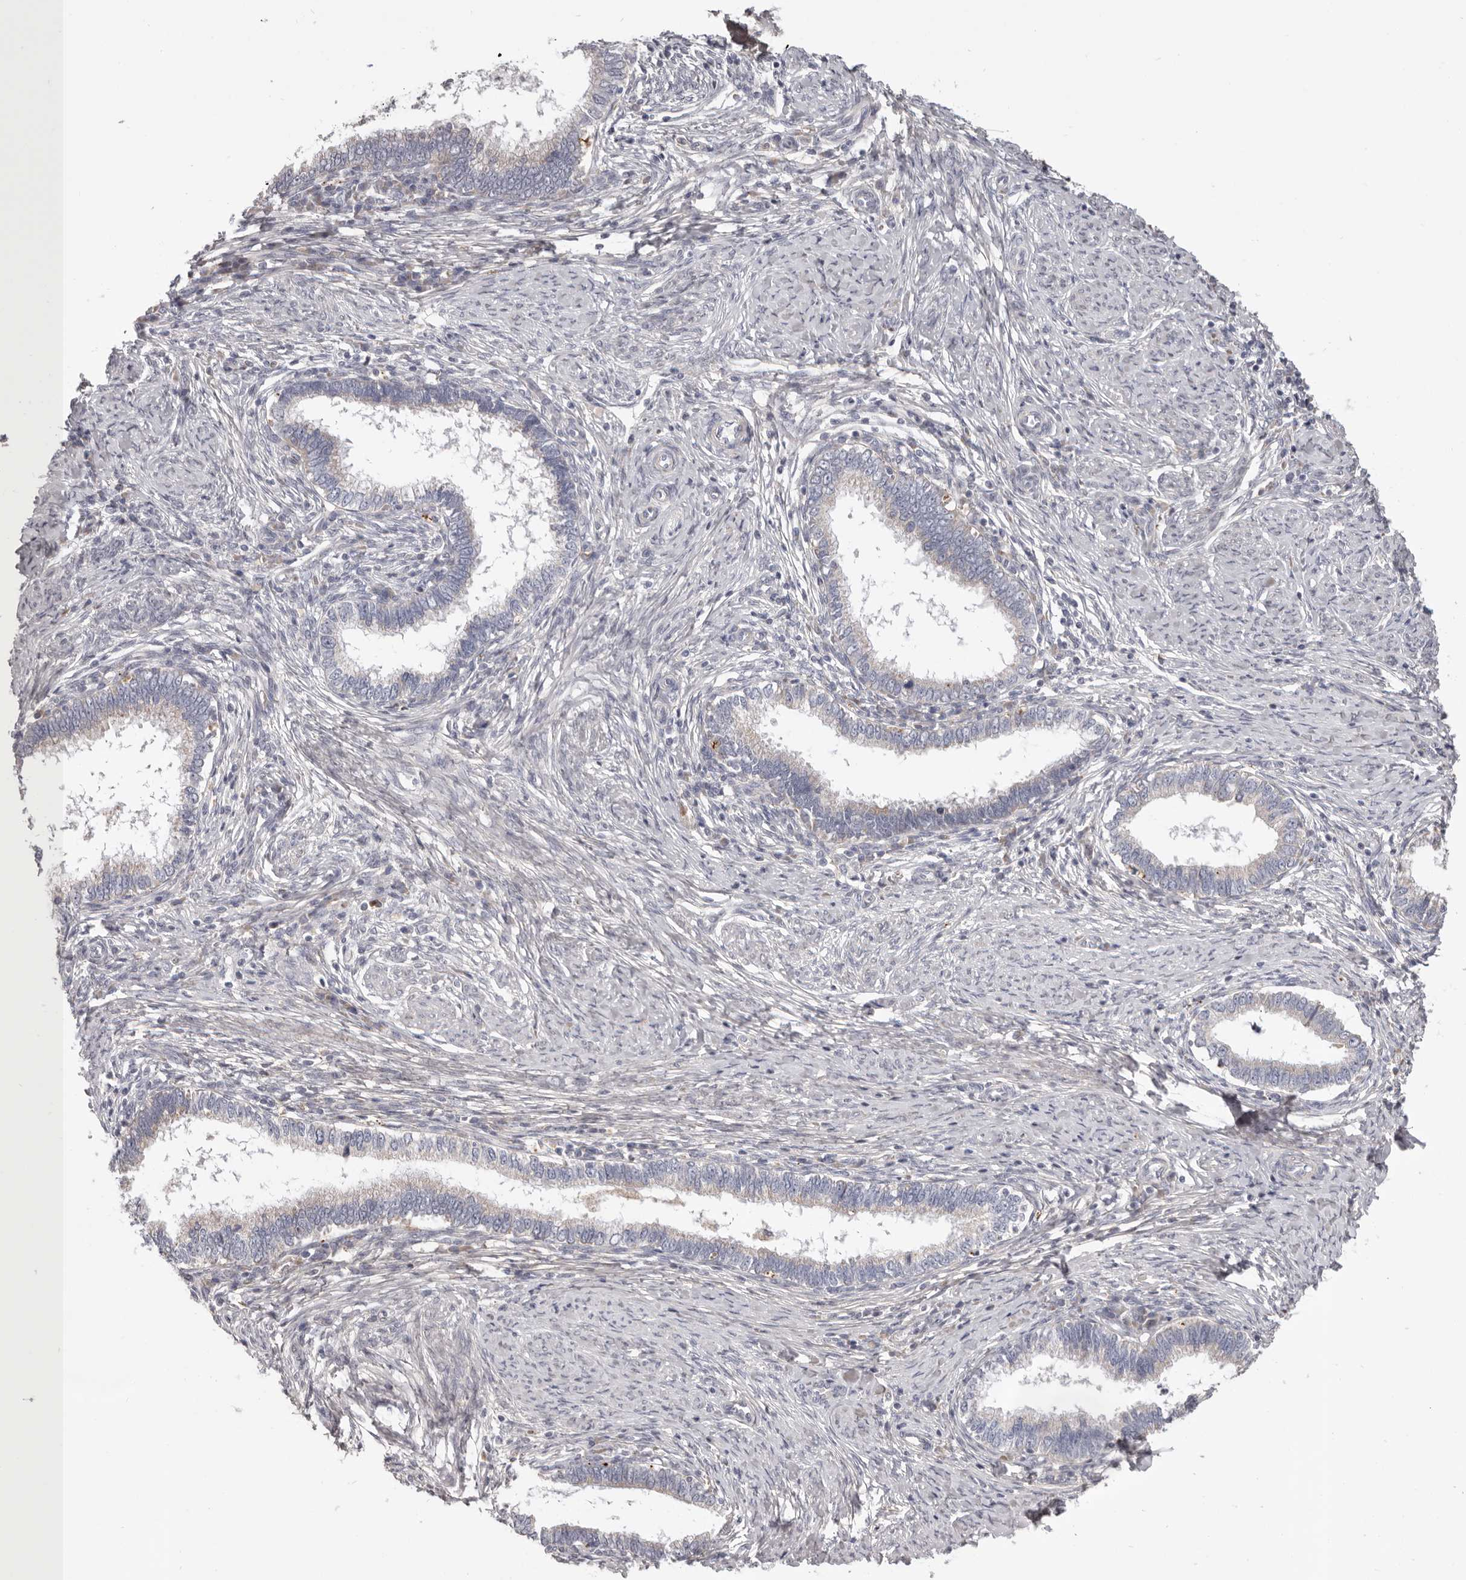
{"staining": {"intensity": "negative", "quantity": "none", "location": "none"}, "tissue": "cervical cancer", "cell_type": "Tumor cells", "image_type": "cancer", "snomed": [{"axis": "morphology", "description": "Adenocarcinoma, NOS"}, {"axis": "topography", "description": "Cervix"}], "caption": "The micrograph demonstrates no staining of tumor cells in adenocarcinoma (cervical).", "gene": "MRPS10", "patient": {"sex": "female", "age": 36}}